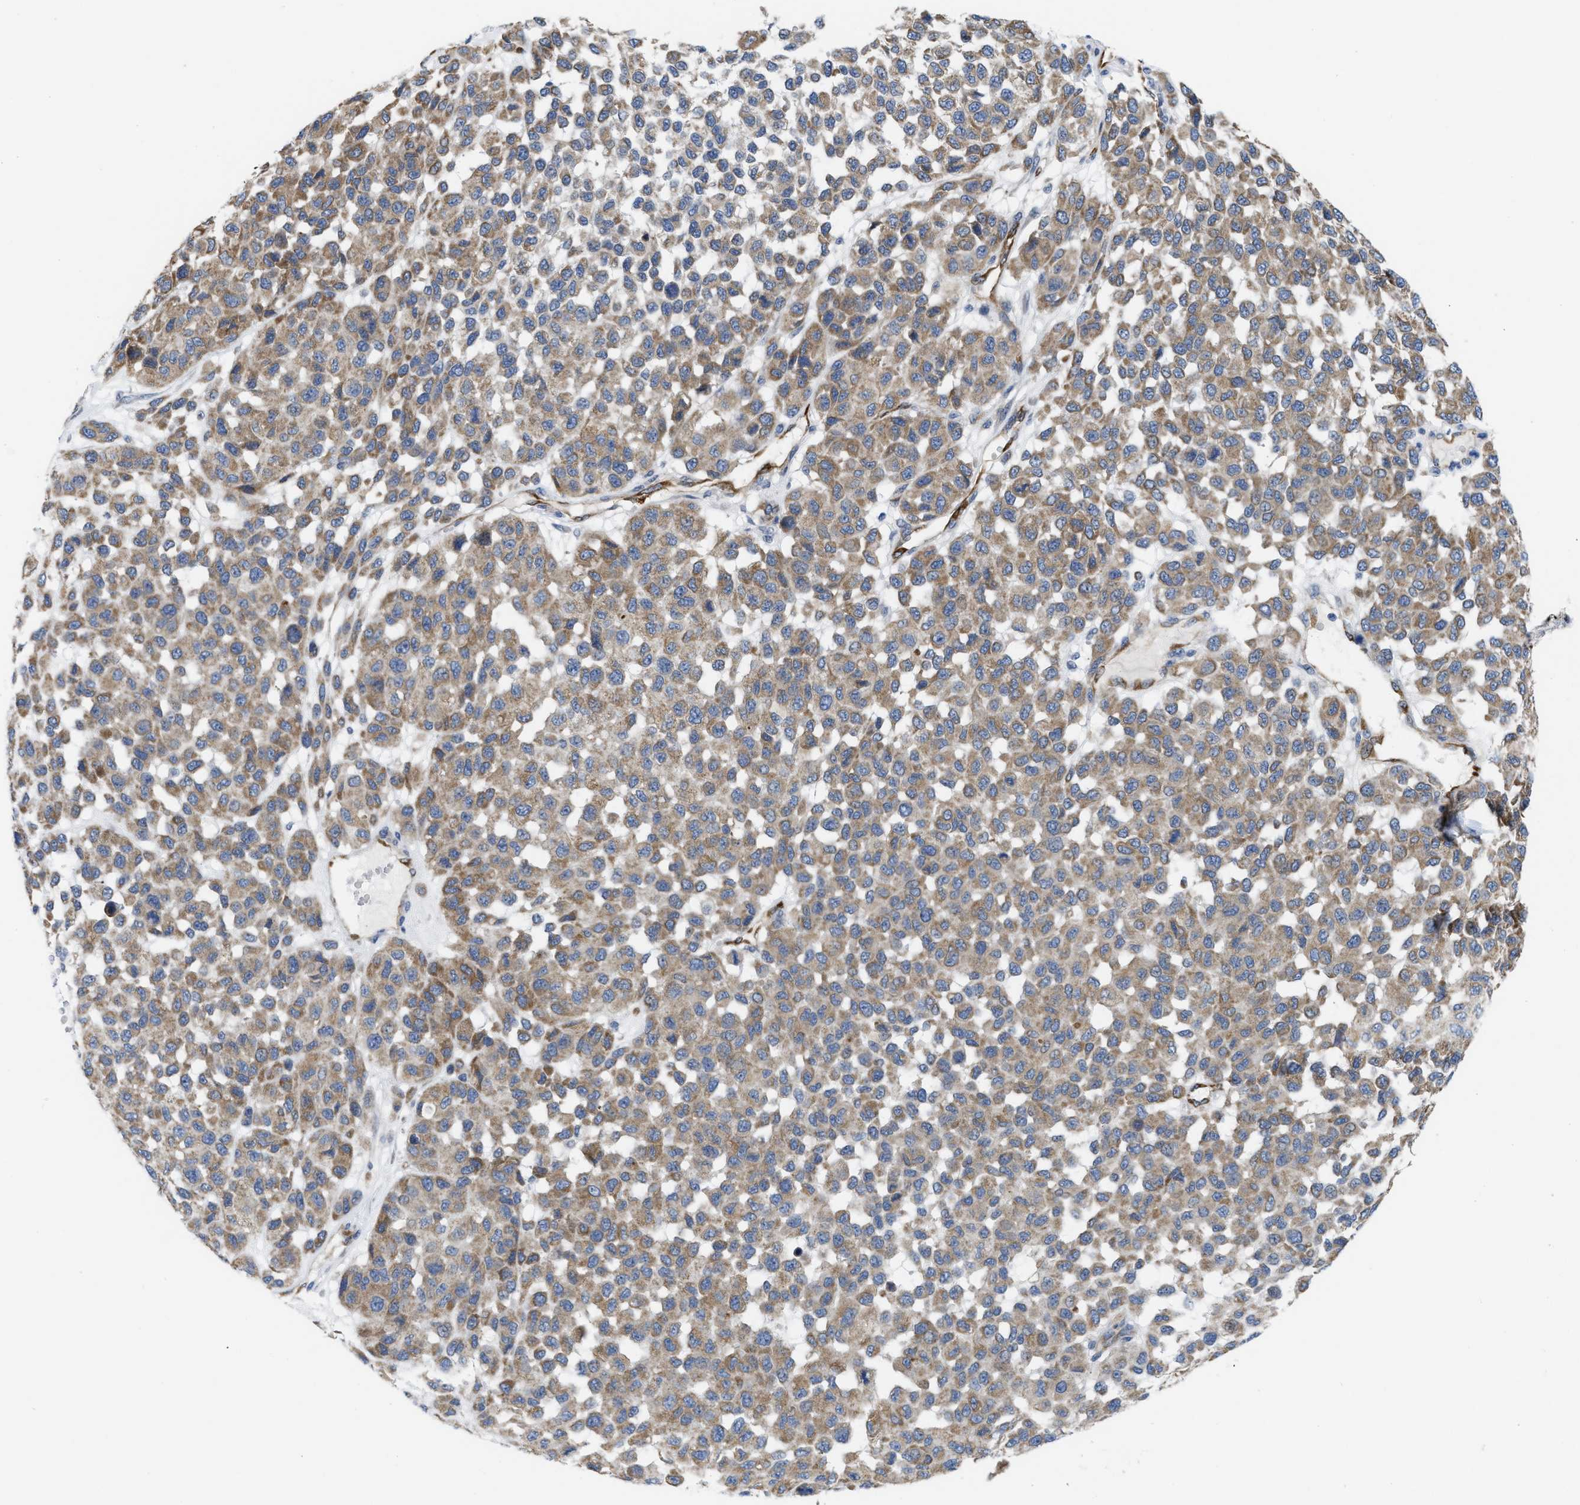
{"staining": {"intensity": "moderate", "quantity": ">75%", "location": "cytoplasmic/membranous"}, "tissue": "melanoma", "cell_type": "Tumor cells", "image_type": "cancer", "snomed": [{"axis": "morphology", "description": "Malignant melanoma, NOS"}, {"axis": "topography", "description": "Skin"}], "caption": "Malignant melanoma stained for a protein (brown) exhibits moderate cytoplasmic/membranous positive expression in approximately >75% of tumor cells.", "gene": "EOGT", "patient": {"sex": "male", "age": 62}}